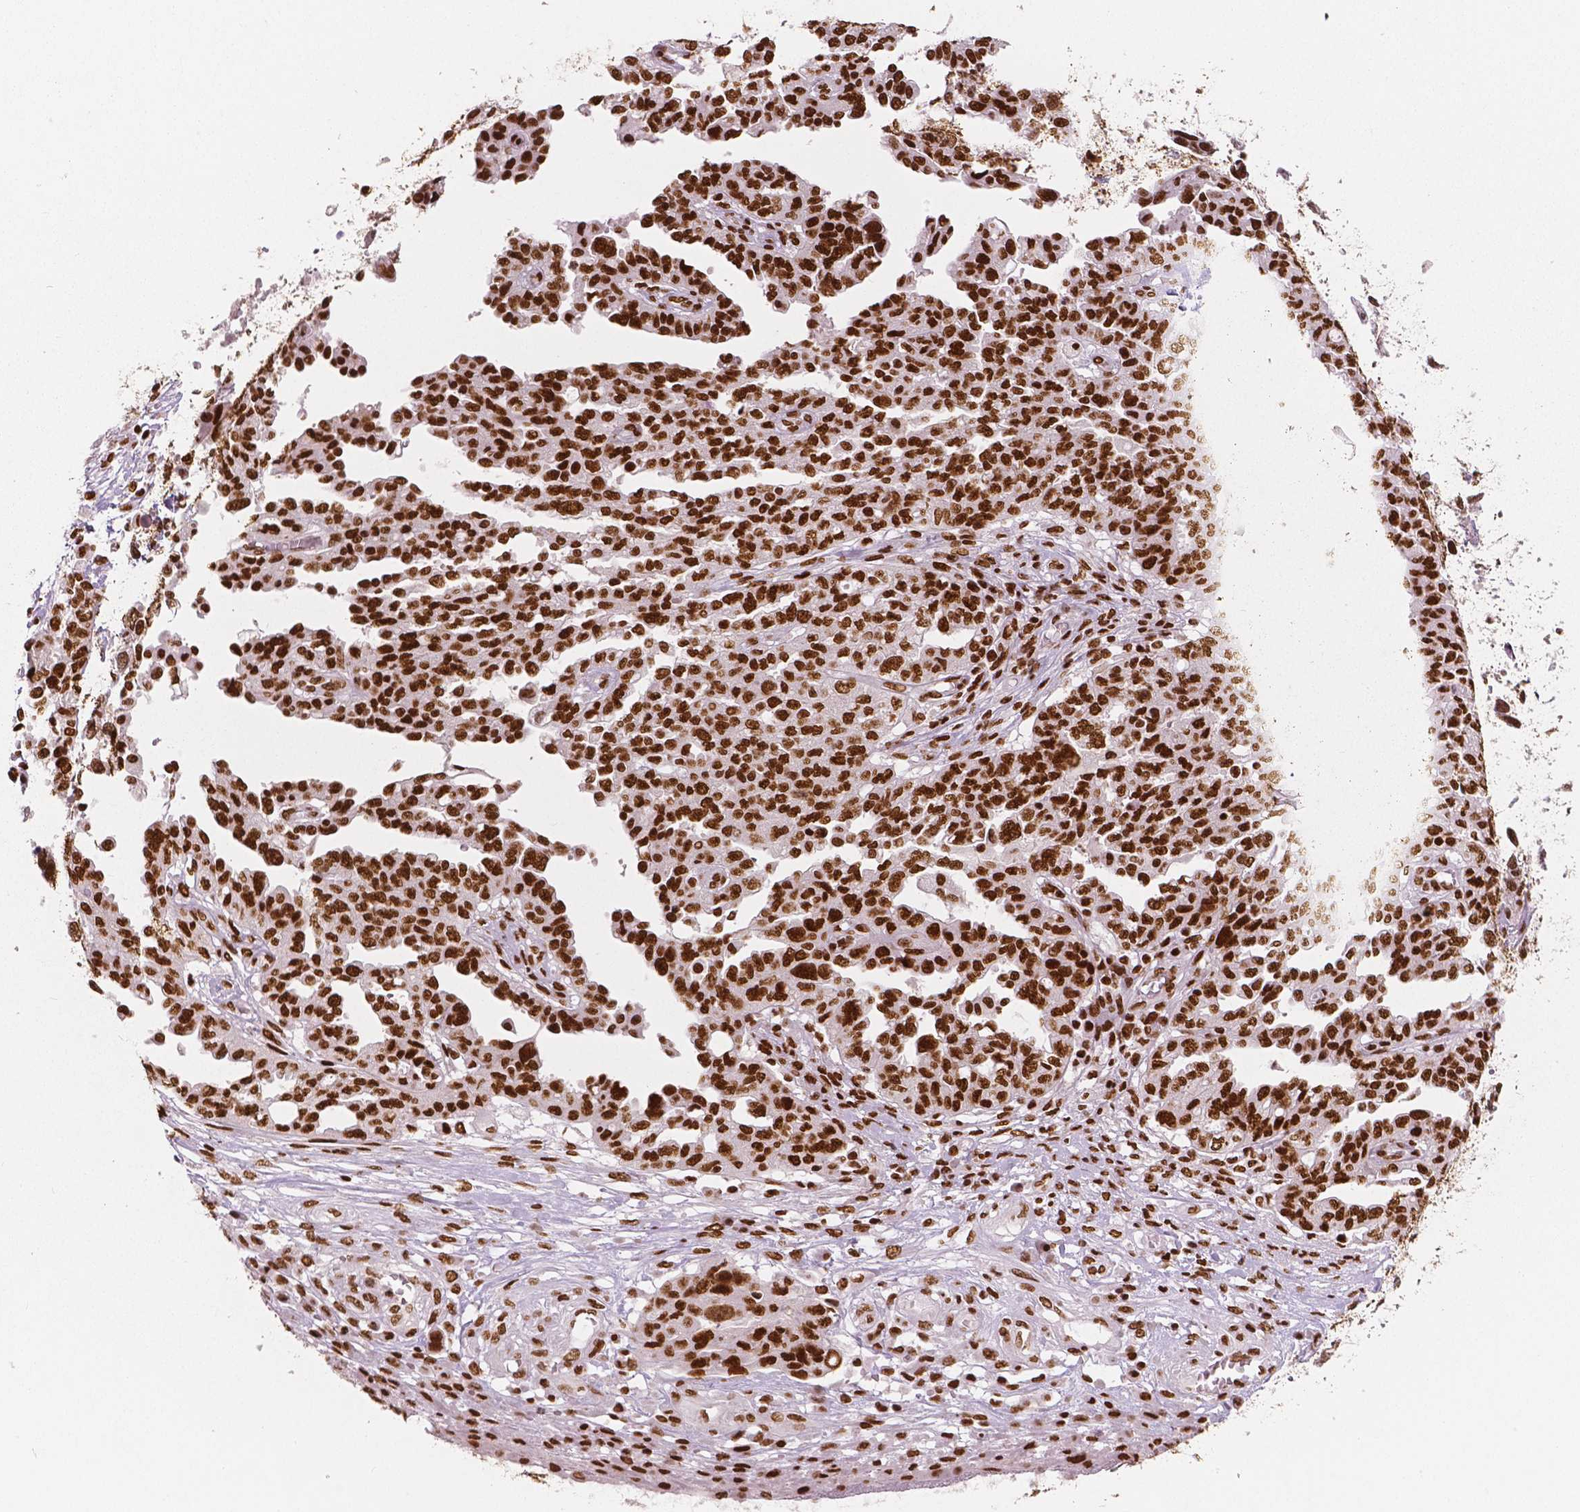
{"staining": {"intensity": "strong", "quantity": ">75%", "location": "nuclear"}, "tissue": "ovarian cancer", "cell_type": "Tumor cells", "image_type": "cancer", "snomed": [{"axis": "morphology", "description": "Cystadenocarcinoma, serous, NOS"}, {"axis": "topography", "description": "Ovary"}], "caption": "High-magnification brightfield microscopy of ovarian serous cystadenocarcinoma stained with DAB (3,3'-diaminobenzidine) (brown) and counterstained with hematoxylin (blue). tumor cells exhibit strong nuclear expression is seen in approximately>75% of cells.", "gene": "BRD4", "patient": {"sex": "female", "age": 67}}